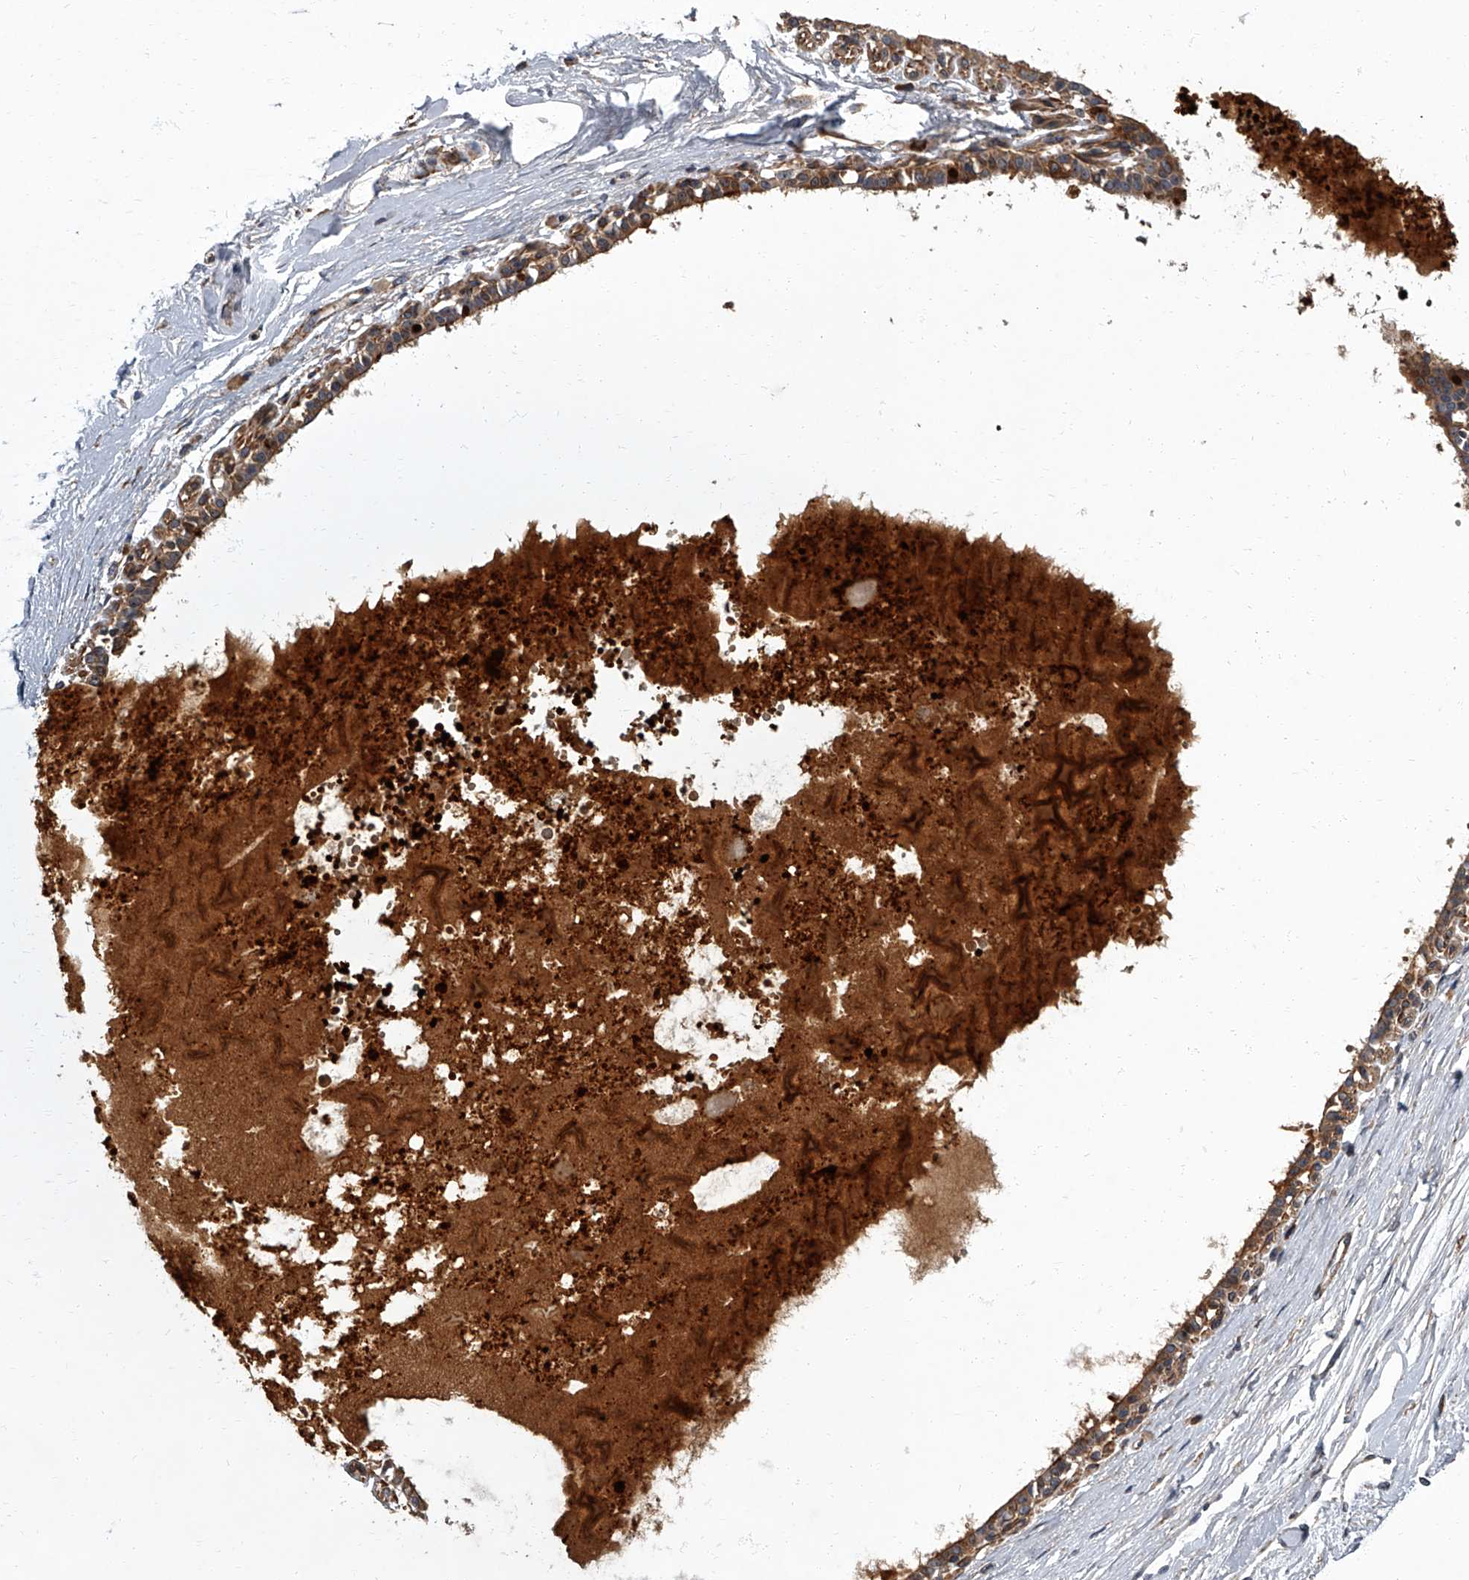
{"staining": {"intensity": "weak", "quantity": "<25%", "location": "cytoplasmic/membranous"}, "tissue": "breast", "cell_type": "Adipocytes", "image_type": "normal", "snomed": [{"axis": "morphology", "description": "Normal tissue, NOS"}, {"axis": "topography", "description": "Breast"}], "caption": "Protein analysis of benign breast displays no significant positivity in adipocytes. (DAB immunohistochemistry (IHC) visualized using brightfield microscopy, high magnification).", "gene": "SIRT4", "patient": {"sex": "female", "age": 45}}